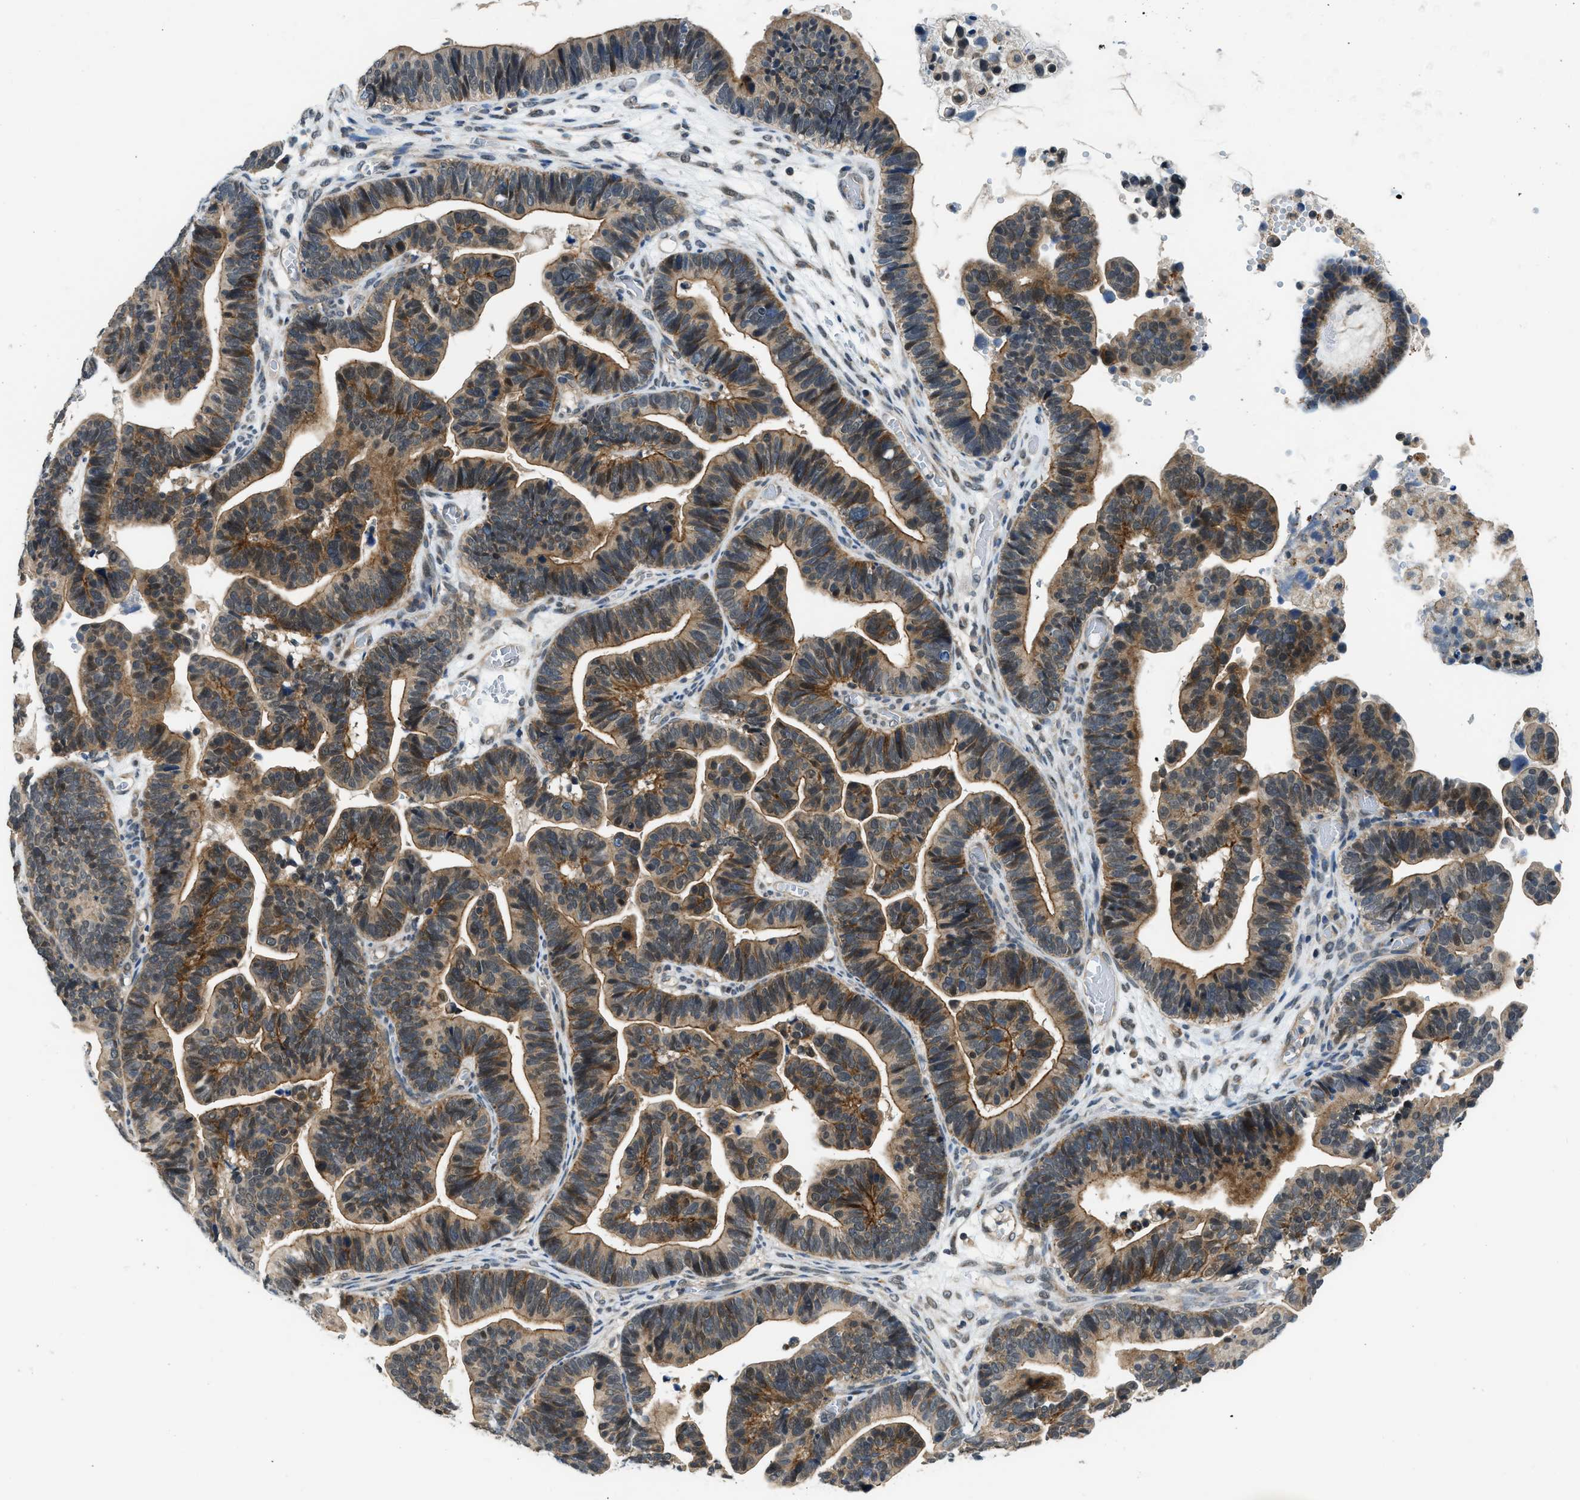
{"staining": {"intensity": "moderate", "quantity": ">75%", "location": "cytoplasmic/membranous"}, "tissue": "ovarian cancer", "cell_type": "Tumor cells", "image_type": "cancer", "snomed": [{"axis": "morphology", "description": "Cystadenocarcinoma, serous, NOS"}, {"axis": "topography", "description": "Ovary"}], "caption": "Ovarian cancer (serous cystadenocarcinoma) stained with a protein marker demonstrates moderate staining in tumor cells.", "gene": "MTMR1", "patient": {"sex": "female", "age": 56}}